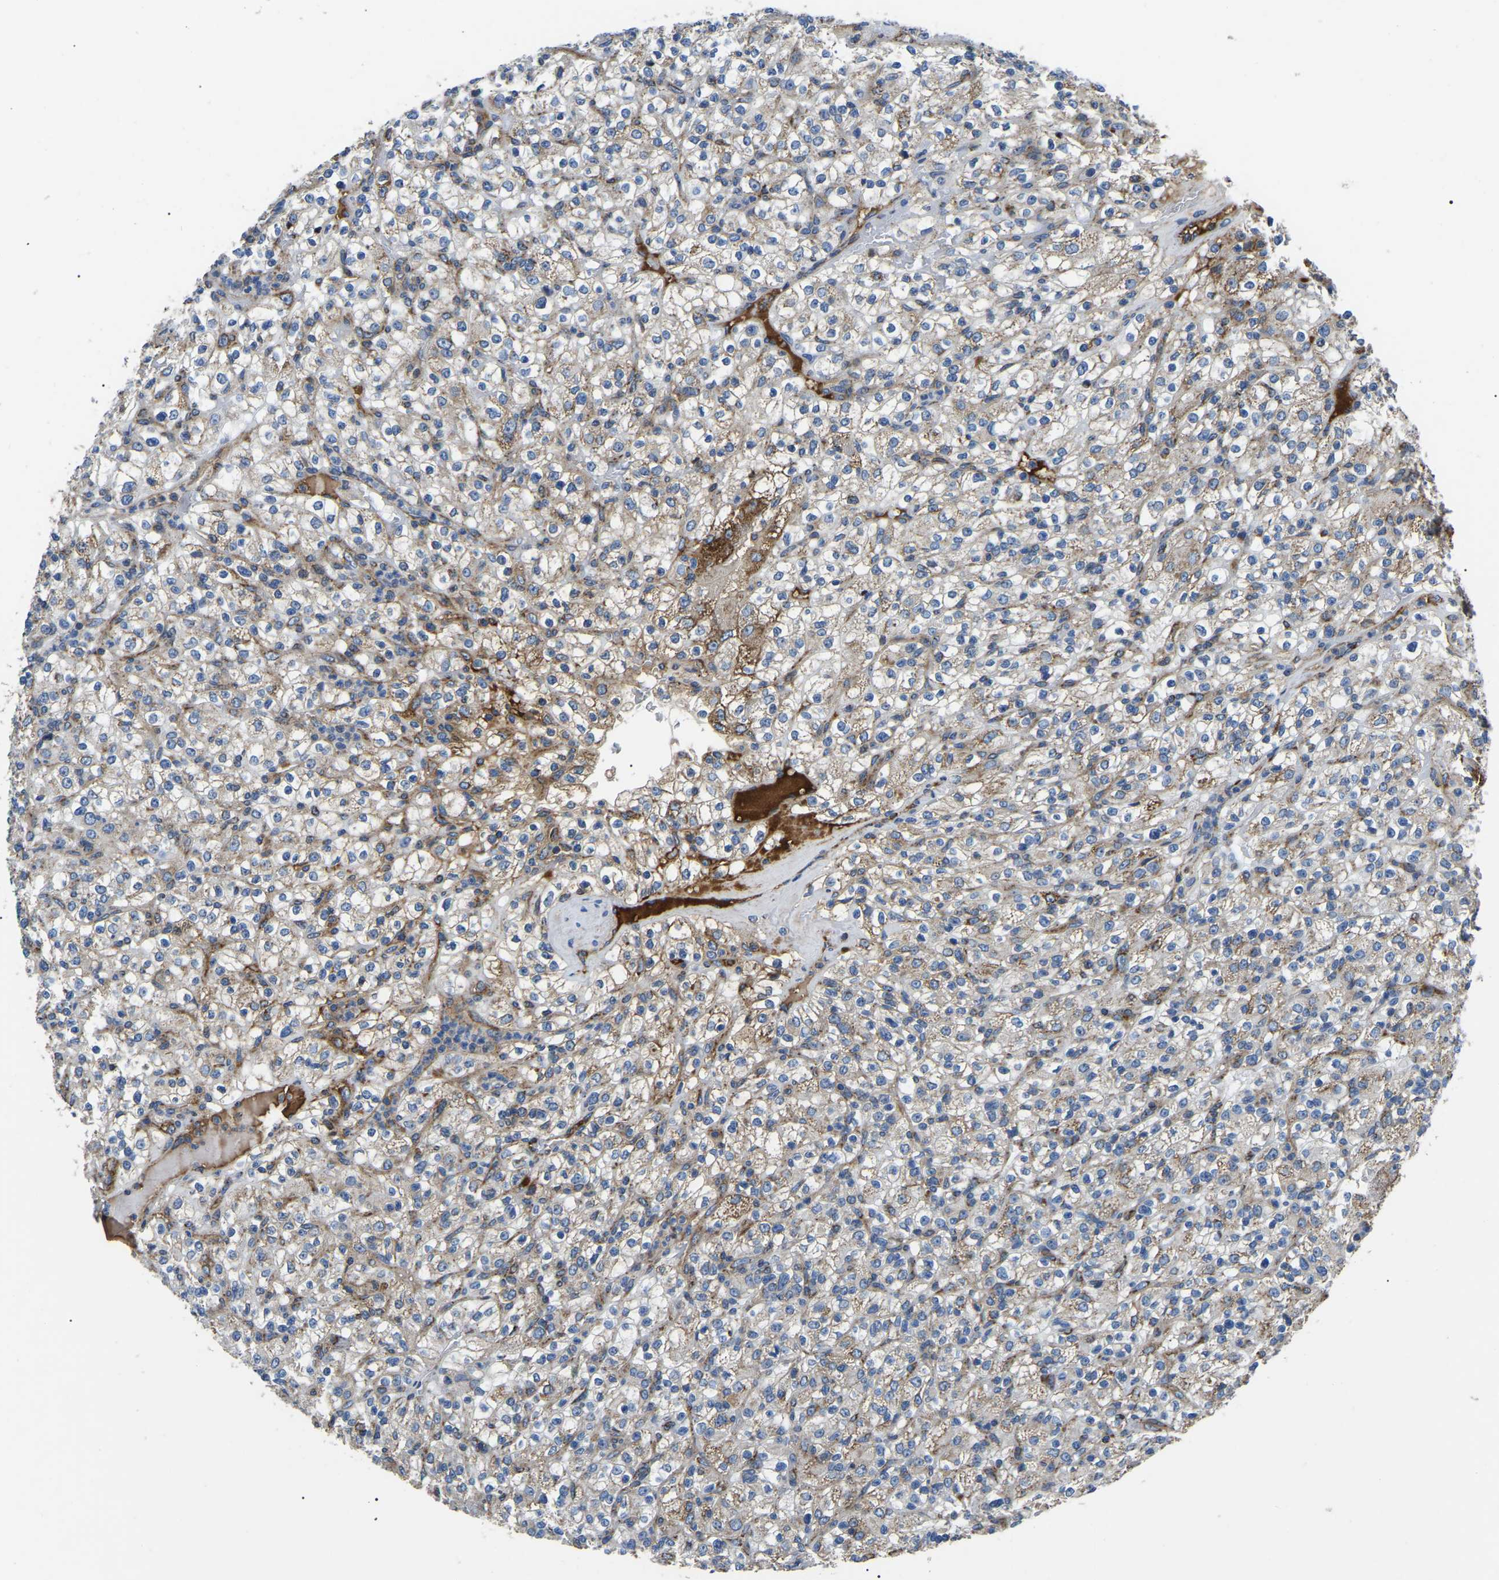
{"staining": {"intensity": "moderate", "quantity": ">75%", "location": "cytoplasmic/membranous"}, "tissue": "renal cancer", "cell_type": "Tumor cells", "image_type": "cancer", "snomed": [{"axis": "morphology", "description": "Normal tissue, NOS"}, {"axis": "morphology", "description": "Adenocarcinoma, NOS"}, {"axis": "topography", "description": "Kidney"}], "caption": "Protein analysis of renal cancer (adenocarcinoma) tissue exhibits moderate cytoplasmic/membranous staining in approximately >75% of tumor cells.", "gene": "PPM1E", "patient": {"sex": "female", "age": 72}}